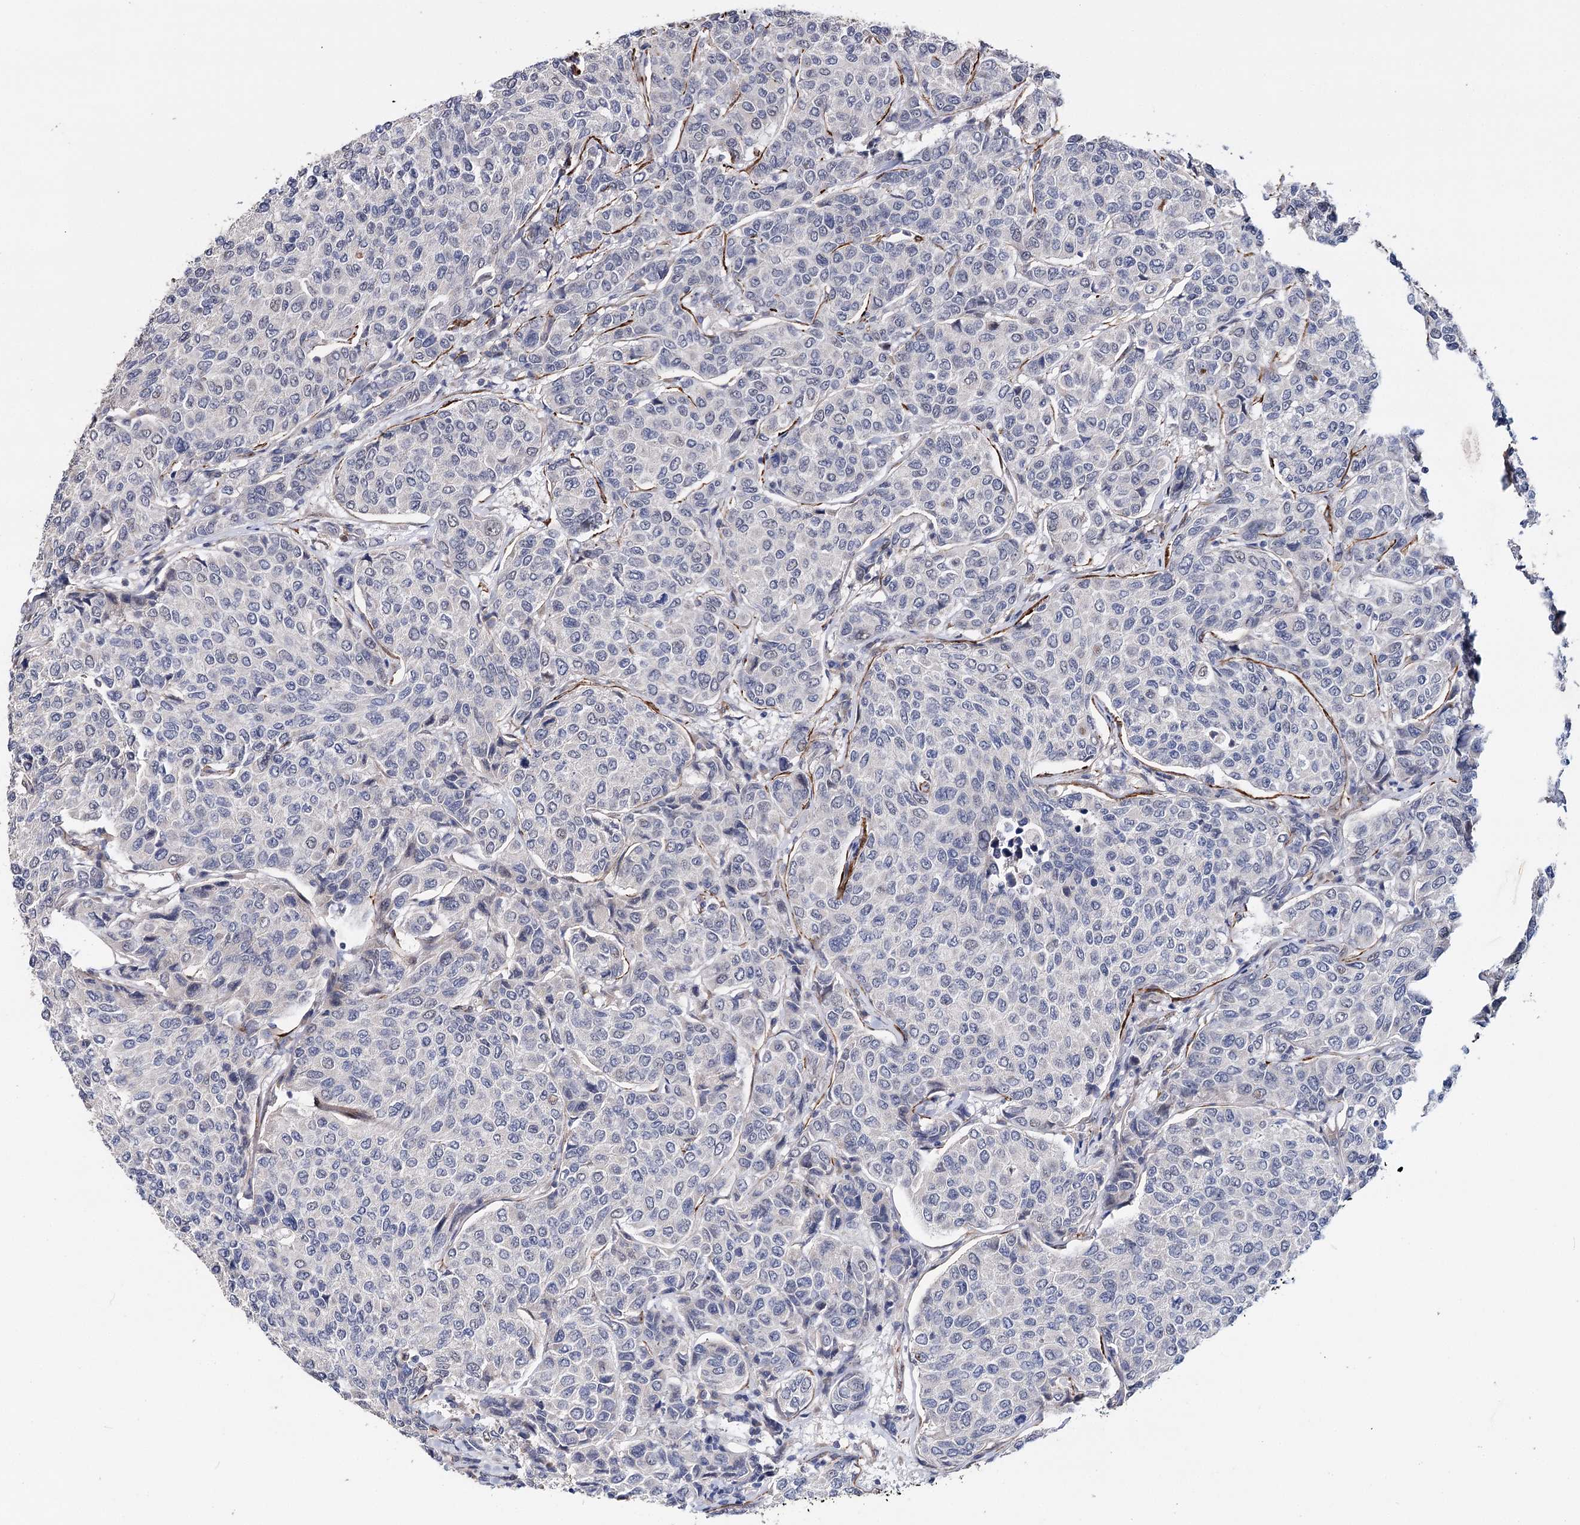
{"staining": {"intensity": "negative", "quantity": "none", "location": "none"}, "tissue": "breast cancer", "cell_type": "Tumor cells", "image_type": "cancer", "snomed": [{"axis": "morphology", "description": "Duct carcinoma"}, {"axis": "topography", "description": "Breast"}], "caption": "Immunohistochemical staining of breast cancer (invasive ductal carcinoma) exhibits no significant expression in tumor cells.", "gene": "CFAP46", "patient": {"sex": "female", "age": 55}}